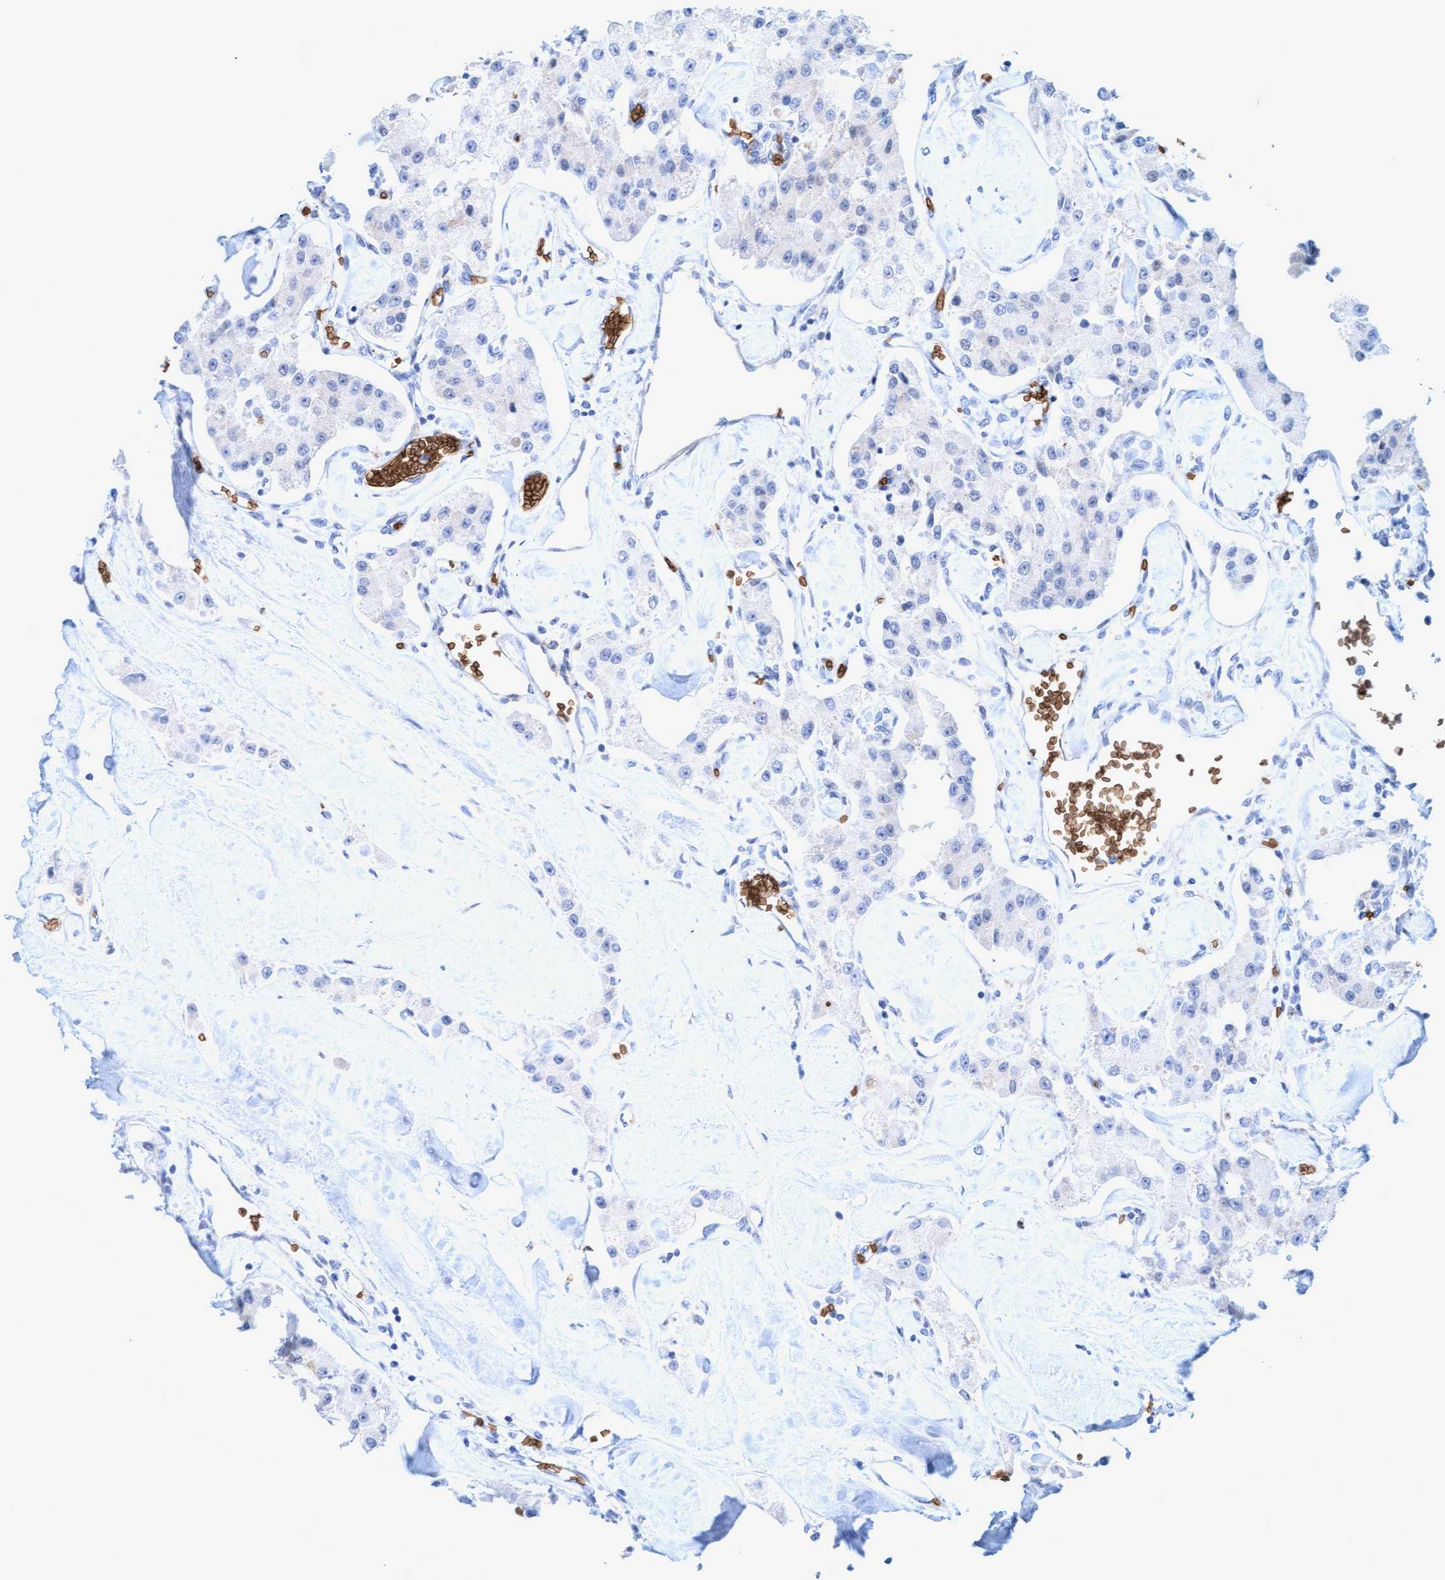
{"staining": {"intensity": "negative", "quantity": "none", "location": "none"}, "tissue": "carcinoid", "cell_type": "Tumor cells", "image_type": "cancer", "snomed": [{"axis": "morphology", "description": "Carcinoid, malignant, NOS"}, {"axis": "topography", "description": "Pancreas"}], "caption": "Immunohistochemical staining of human carcinoid (malignant) shows no significant staining in tumor cells.", "gene": "SPEM2", "patient": {"sex": "male", "age": 41}}